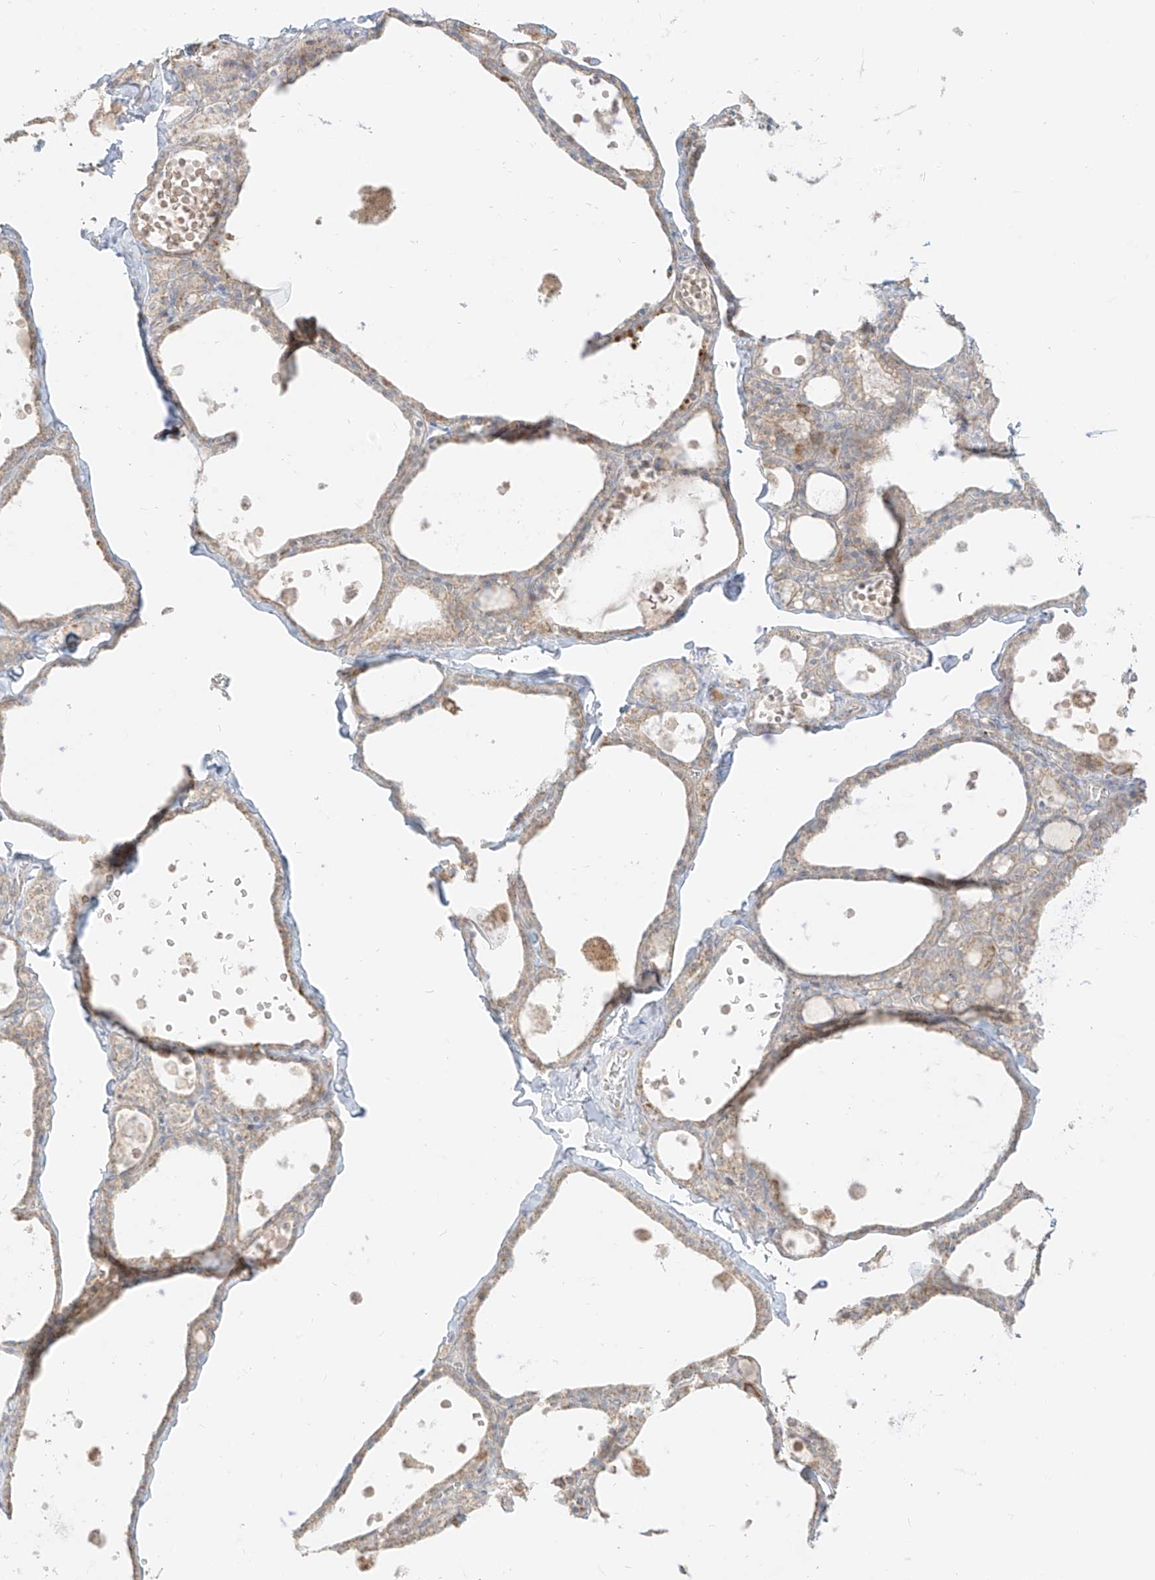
{"staining": {"intensity": "weak", "quantity": "25%-75%", "location": "cytoplasmic/membranous"}, "tissue": "thyroid gland", "cell_type": "Glandular cells", "image_type": "normal", "snomed": [{"axis": "morphology", "description": "Normal tissue, NOS"}, {"axis": "topography", "description": "Thyroid gland"}], "caption": "An IHC micrograph of unremarkable tissue is shown. Protein staining in brown labels weak cytoplasmic/membranous positivity in thyroid gland within glandular cells. (Stains: DAB (3,3'-diaminobenzidine) in brown, nuclei in blue, Microscopy: brightfield microscopy at high magnification).", "gene": "ZIM3", "patient": {"sex": "male", "age": 56}}